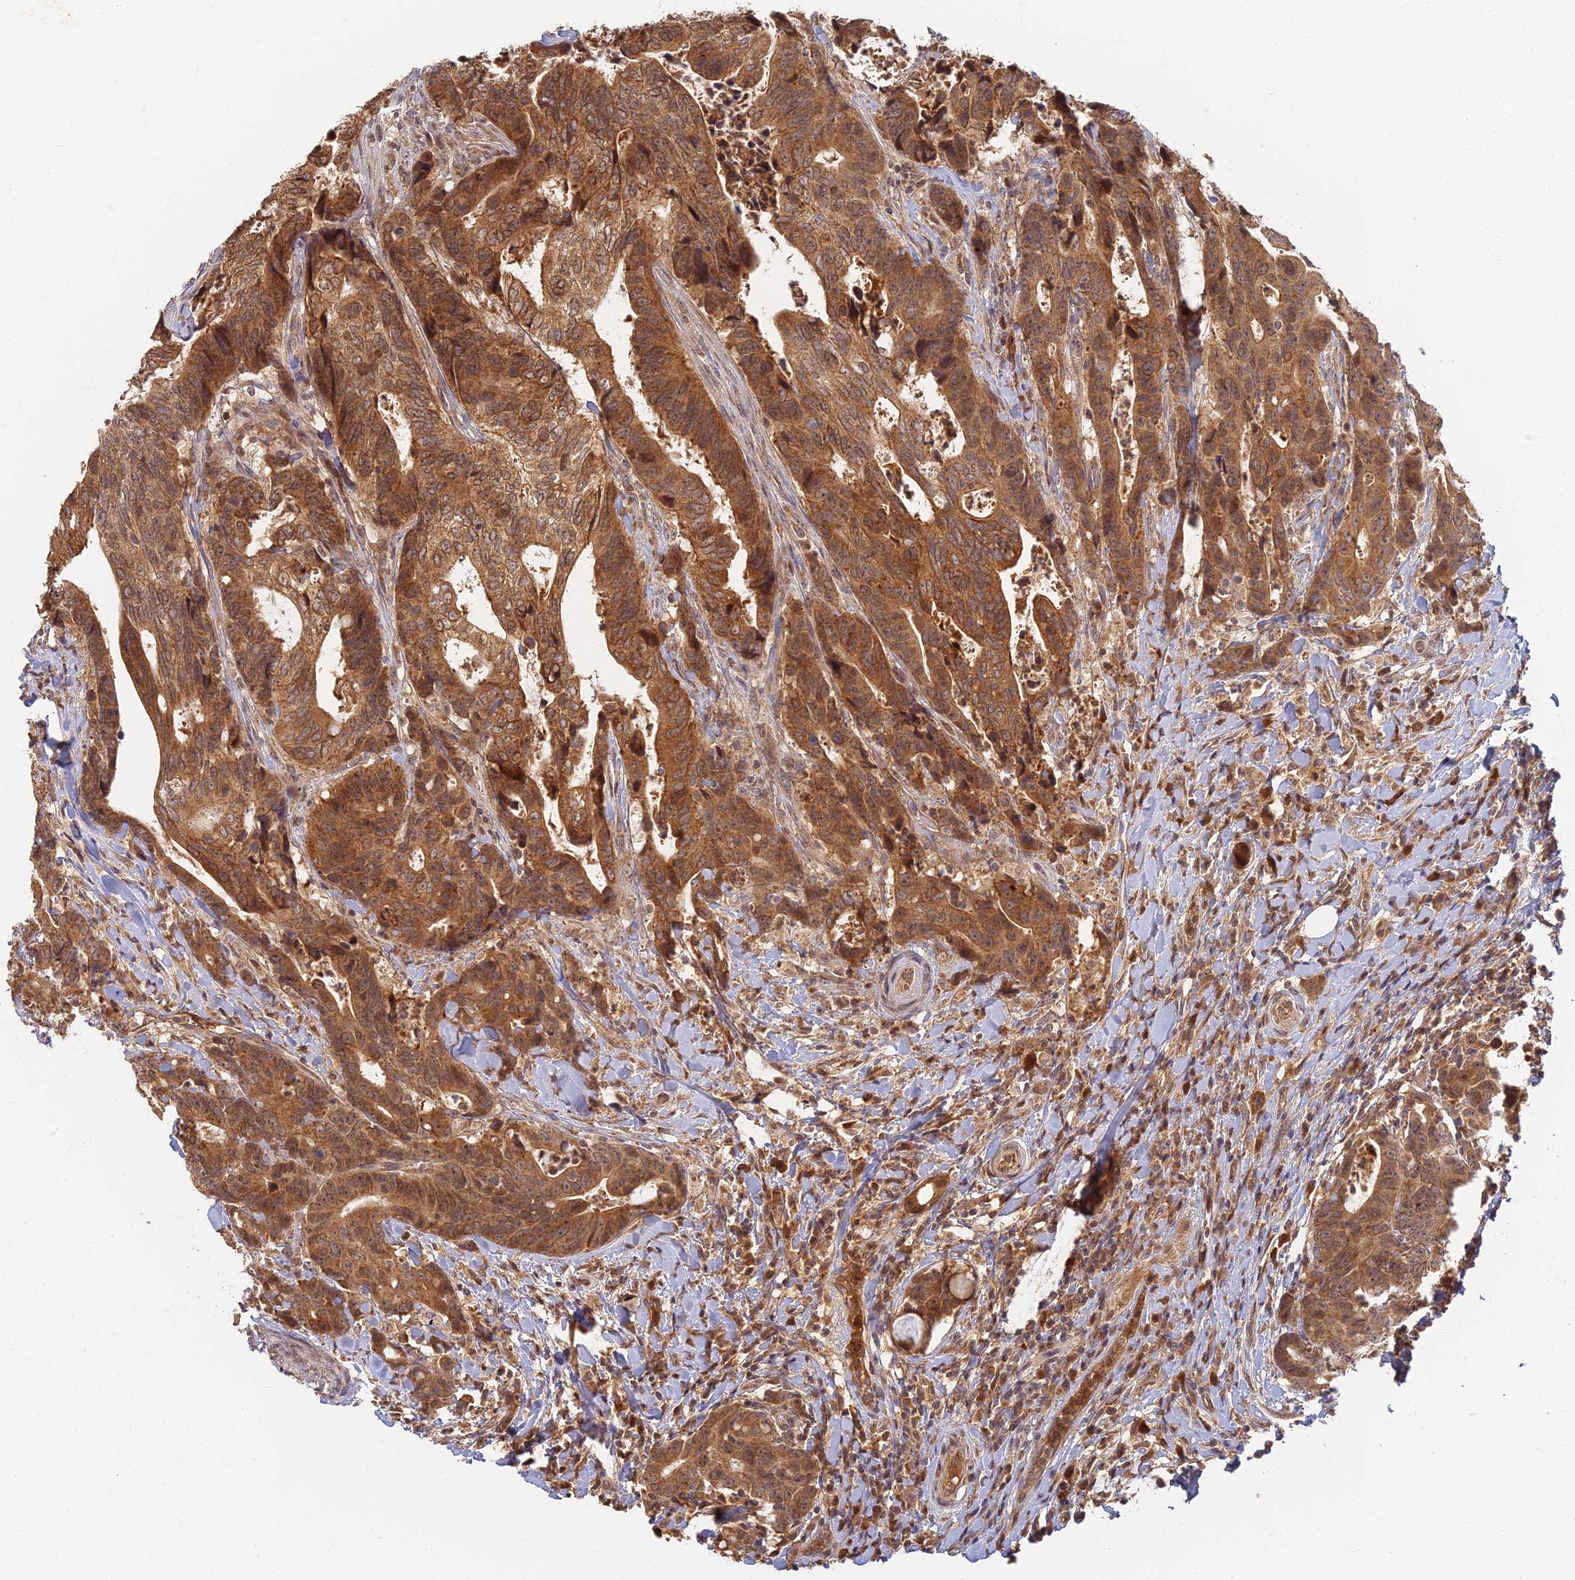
{"staining": {"intensity": "moderate", "quantity": ">75%", "location": "cytoplasmic/membranous"}, "tissue": "colorectal cancer", "cell_type": "Tumor cells", "image_type": "cancer", "snomed": [{"axis": "morphology", "description": "Adenocarcinoma, NOS"}, {"axis": "topography", "description": "Colon"}], "caption": "Colorectal cancer (adenocarcinoma) stained with a protein marker demonstrates moderate staining in tumor cells.", "gene": "RGL3", "patient": {"sex": "female", "age": 82}}